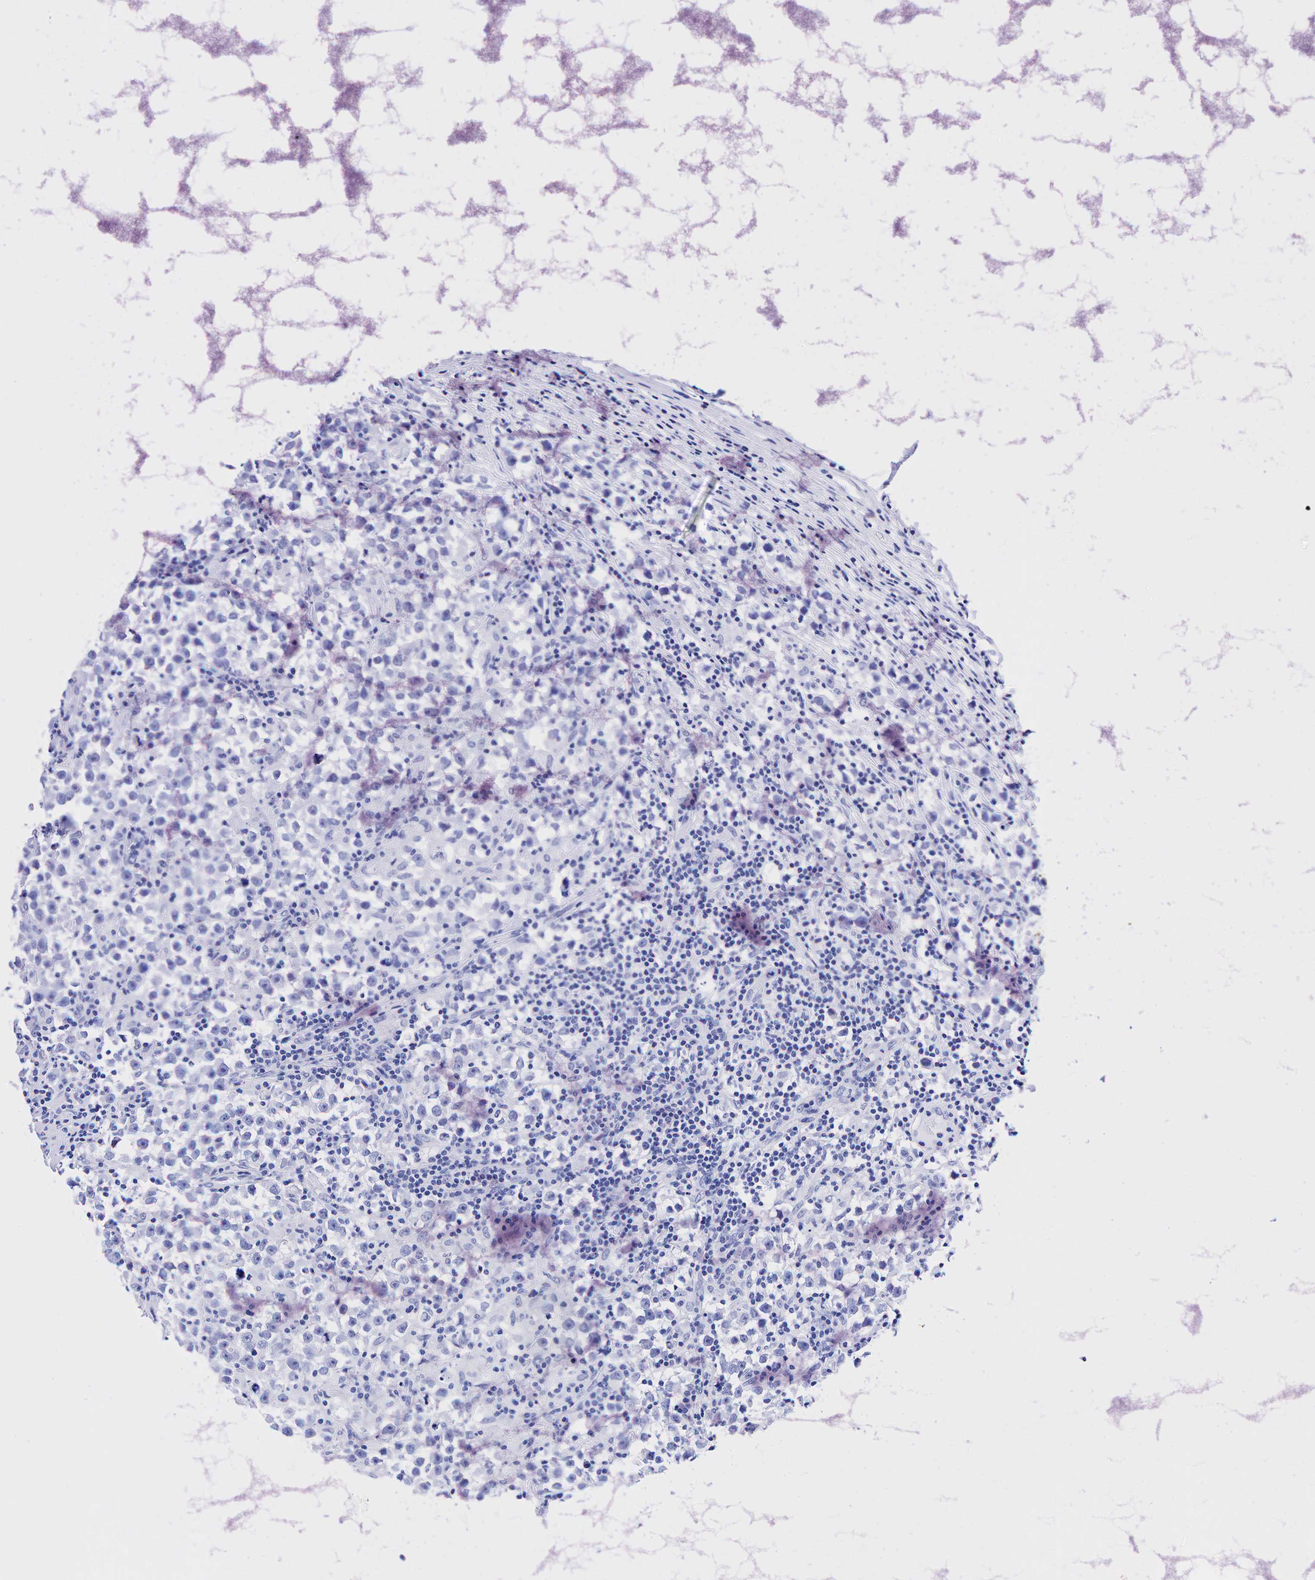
{"staining": {"intensity": "negative", "quantity": "none", "location": "none"}, "tissue": "testis cancer", "cell_type": "Tumor cells", "image_type": "cancer", "snomed": [{"axis": "morphology", "description": "Seminoma, NOS"}, {"axis": "topography", "description": "Testis"}], "caption": "Tumor cells are negative for protein expression in human testis cancer.", "gene": "KRT19", "patient": {"sex": "male", "age": 33}}